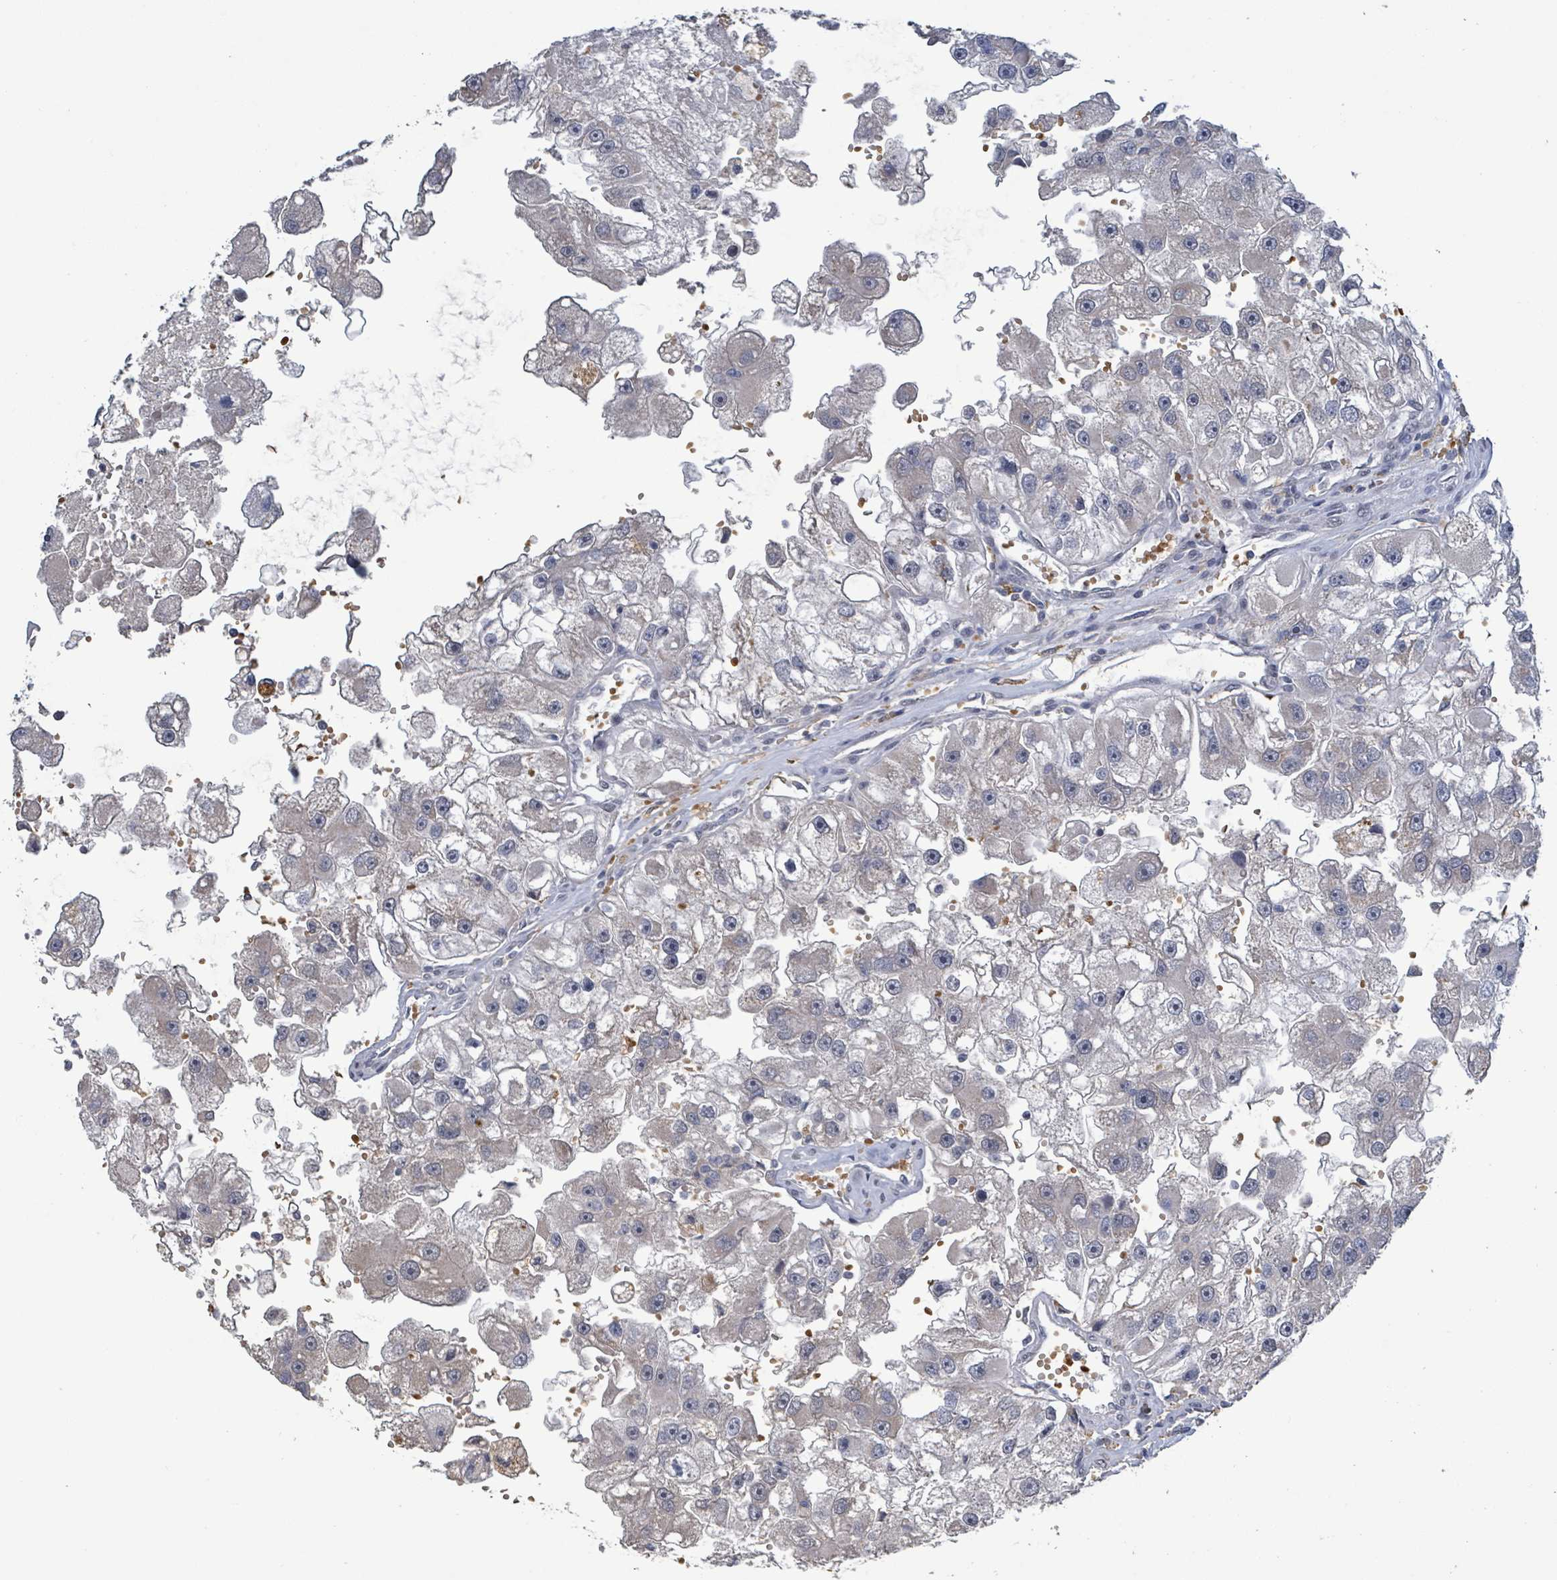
{"staining": {"intensity": "weak", "quantity": "<25%", "location": "cytoplasmic/membranous"}, "tissue": "renal cancer", "cell_type": "Tumor cells", "image_type": "cancer", "snomed": [{"axis": "morphology", "description": "Adenocarcinoma, NOS"}, {"axis": "topography", "description": "Kidney"}], "caption": "DAB immunohistochemical staining of human adenocarcinoma (renal) shows no significant positivity in tumor cells. Nuclei are stained in blue.", "gene": "SEBOX", "patient": {"sex": "male", "age": 63}}